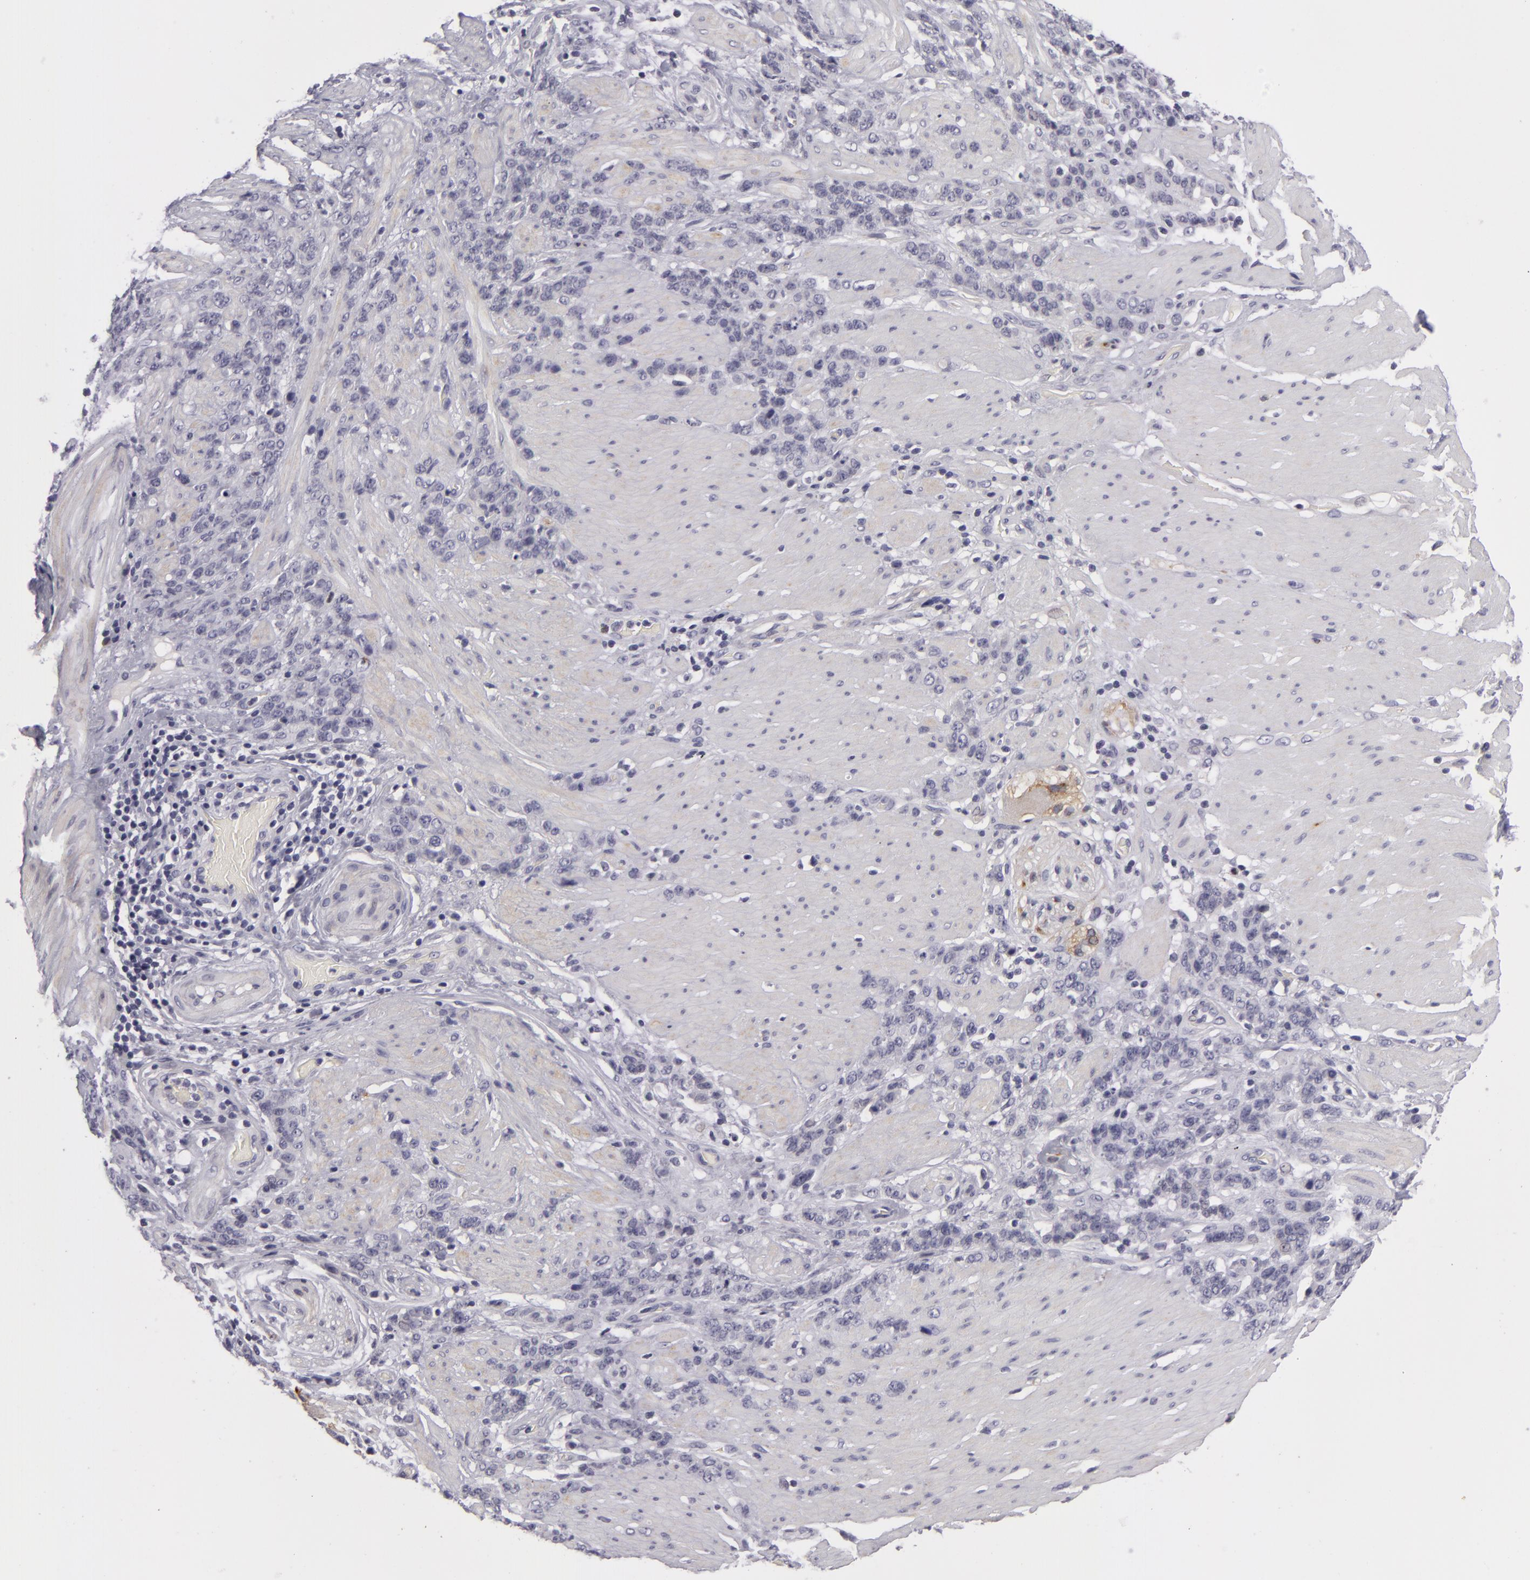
{"staining": {"intensity": "negative", "quantity": "none", "location": "none"}, "tissue": "stomach cancer", "cell_type": "Tumor cells", "image_type": "cancer", "snomed": [{"axis": "morphology", "description": "Adenocarcinoma, NOS"}, {"axis": "topography", "description": "Stomach, lower"}], "caption": "Tumor cells are negative for protein expression in human adenocarcinoma (stomach). Nuclei are stained in blue.", "gene": "NLGN4X", "patient": {"sex": "male", "age": 88}}